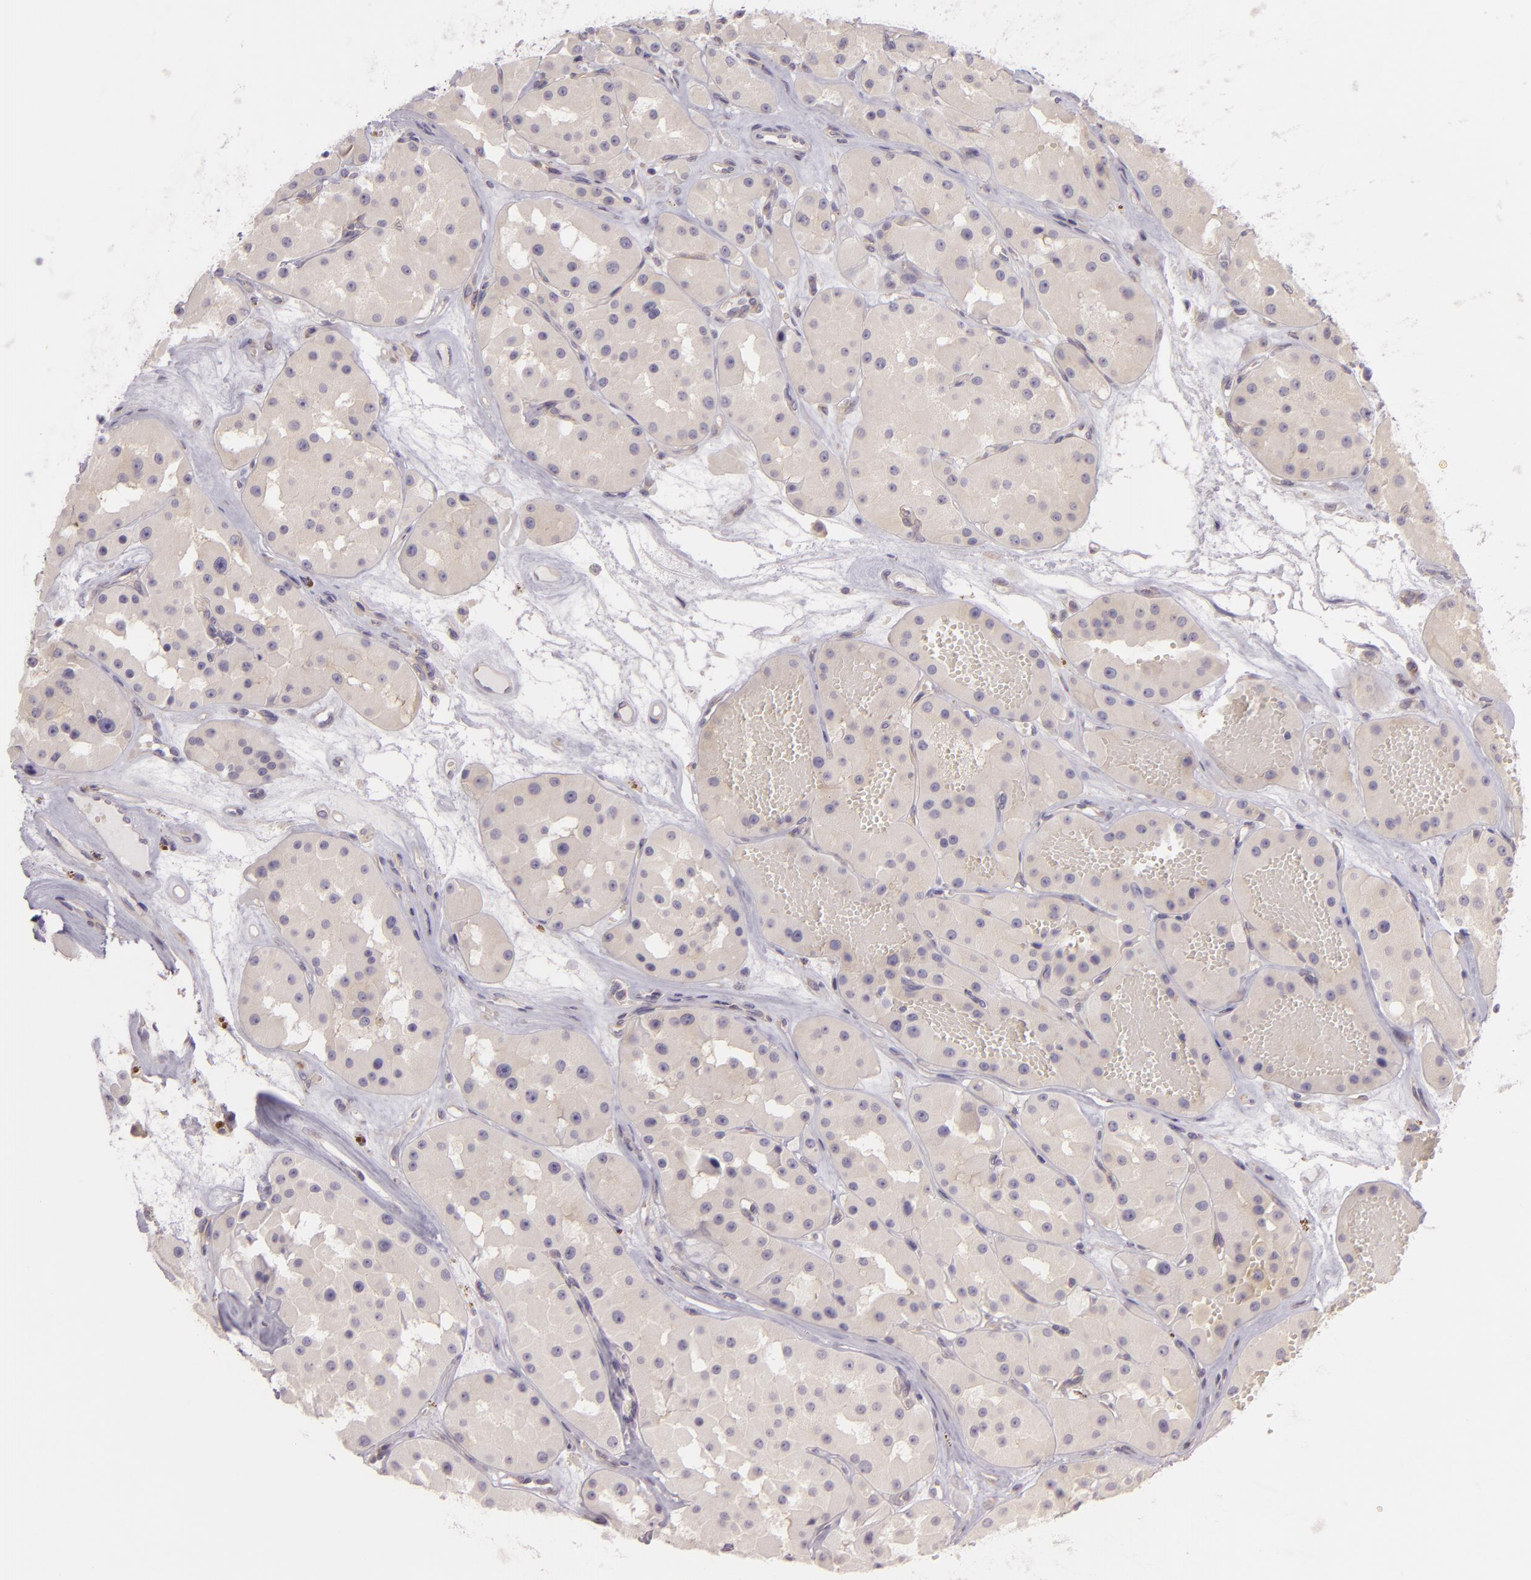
{"staining": {"intensity": "weak", "quantity": ">75%", "location": "cytoplasmic/membranous"}, "tissue": "renal cancer", "cell_type": "Tumor cells", "image_type": "cancer", "snomed": [{"axis": "morphology", "description": "Adenocarcinoma, uncertain malignant potential"}, {"axis": "topography", "description": "Kidney"}], "caption": "Renal cancer (adenocarcinoma,  uncertain malignant potential) was stained to show a protein in brown. There is low levels of weak cytoplasmic/membranous expression in about >75% of tumor cells.", "gene": "ZC3H7B", "patient": {"sex": "male", "age": 63}}